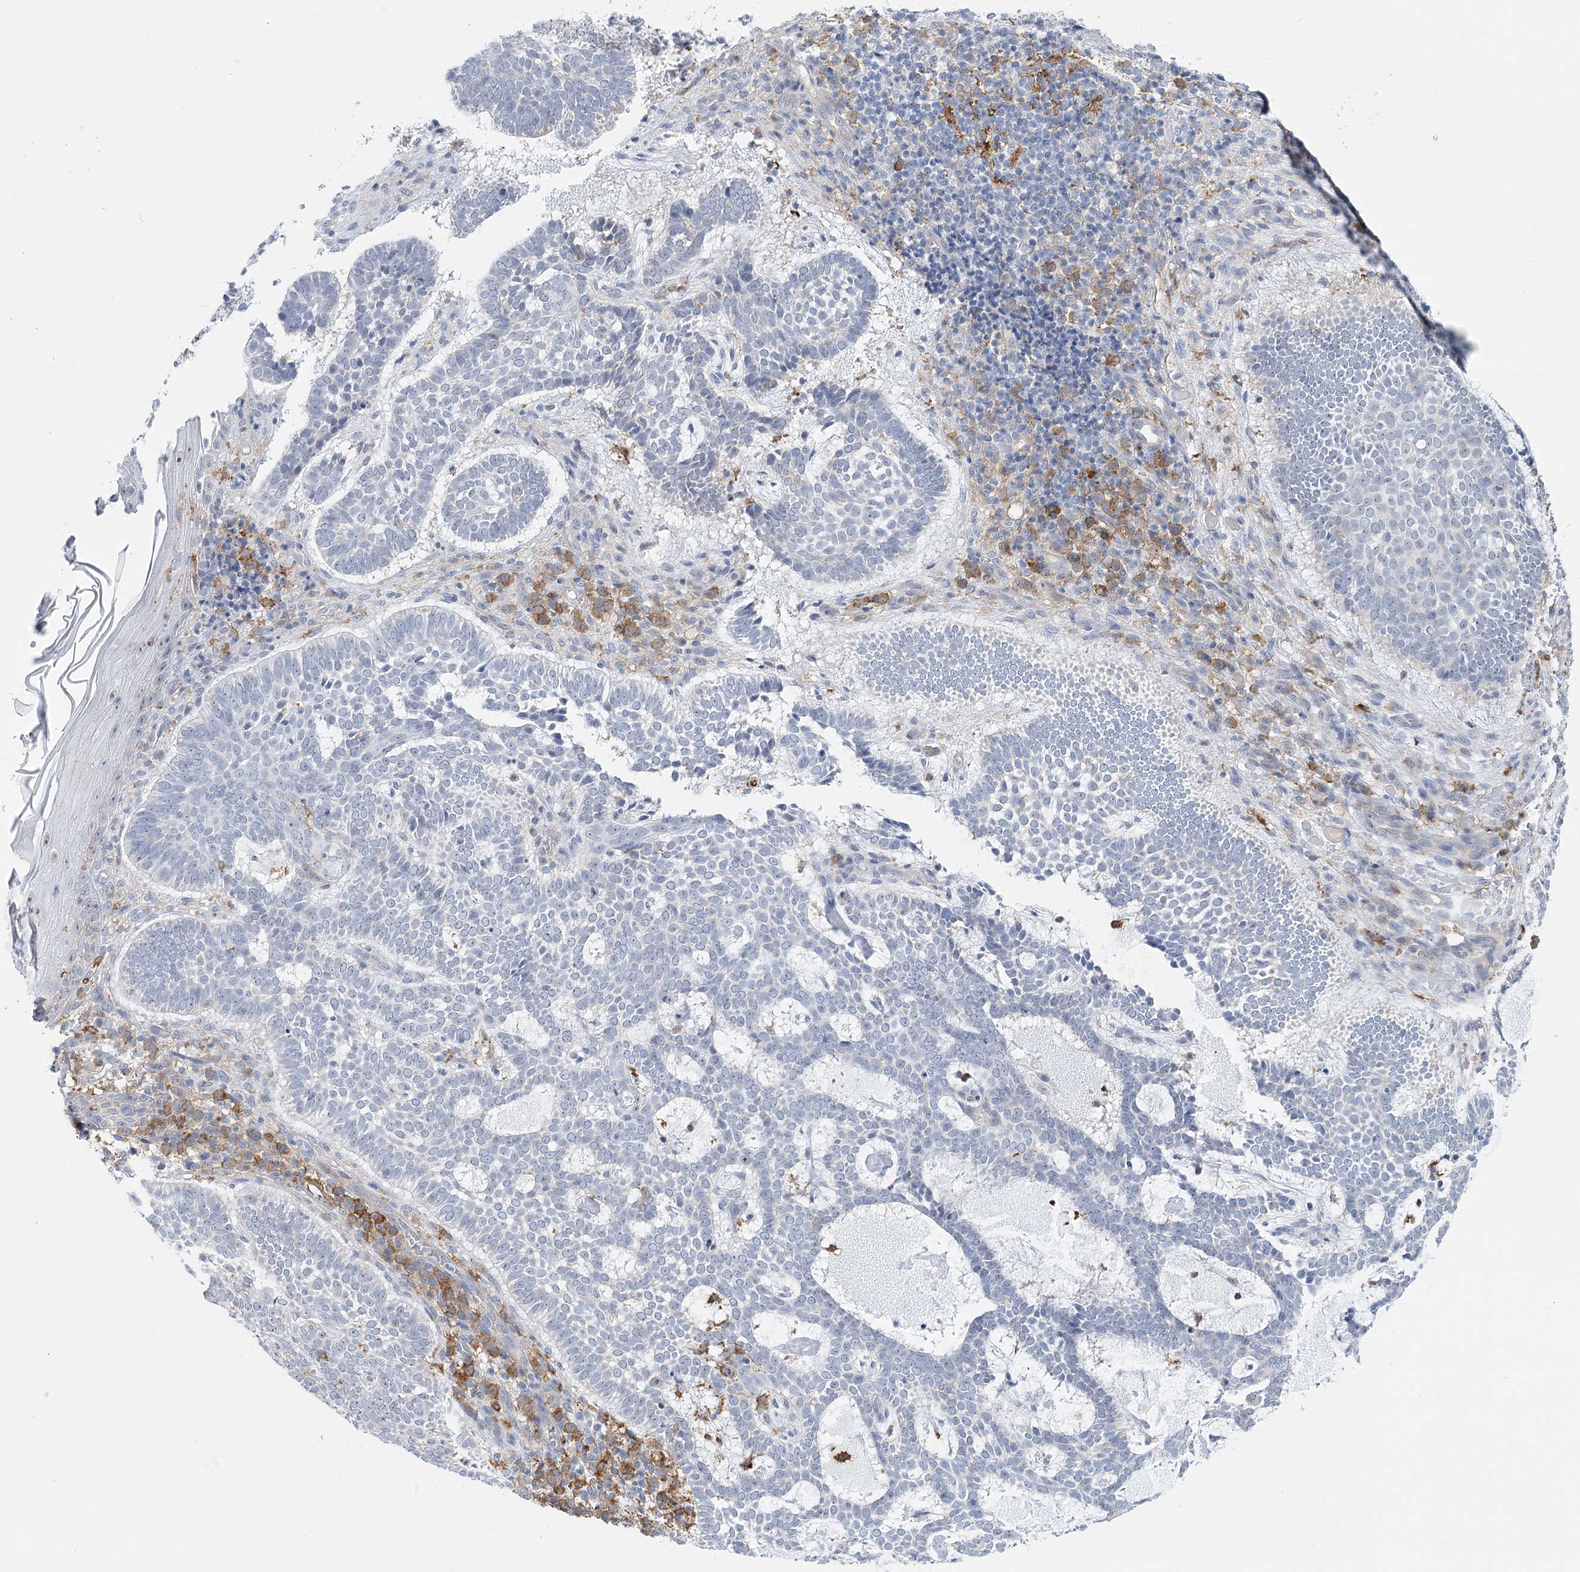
{"staining": {"intensity": "negative", "quantity": "none", "location": "none"}, "tissue": "skin cancer", "cell_type": "Tumor cells", "image_type": "cancer", "snomed": [{"axis": "morphology", "description": "Basal cell carcinoma"}, {"axis": "topography", "description": "Skin"}], "caption": "The image exhibits no significant positivity in tumor cells of skin cancer (basal cell carcinoma).", "gene": "CCDC88A", "patient": {"sex": "male", "age": 85}}